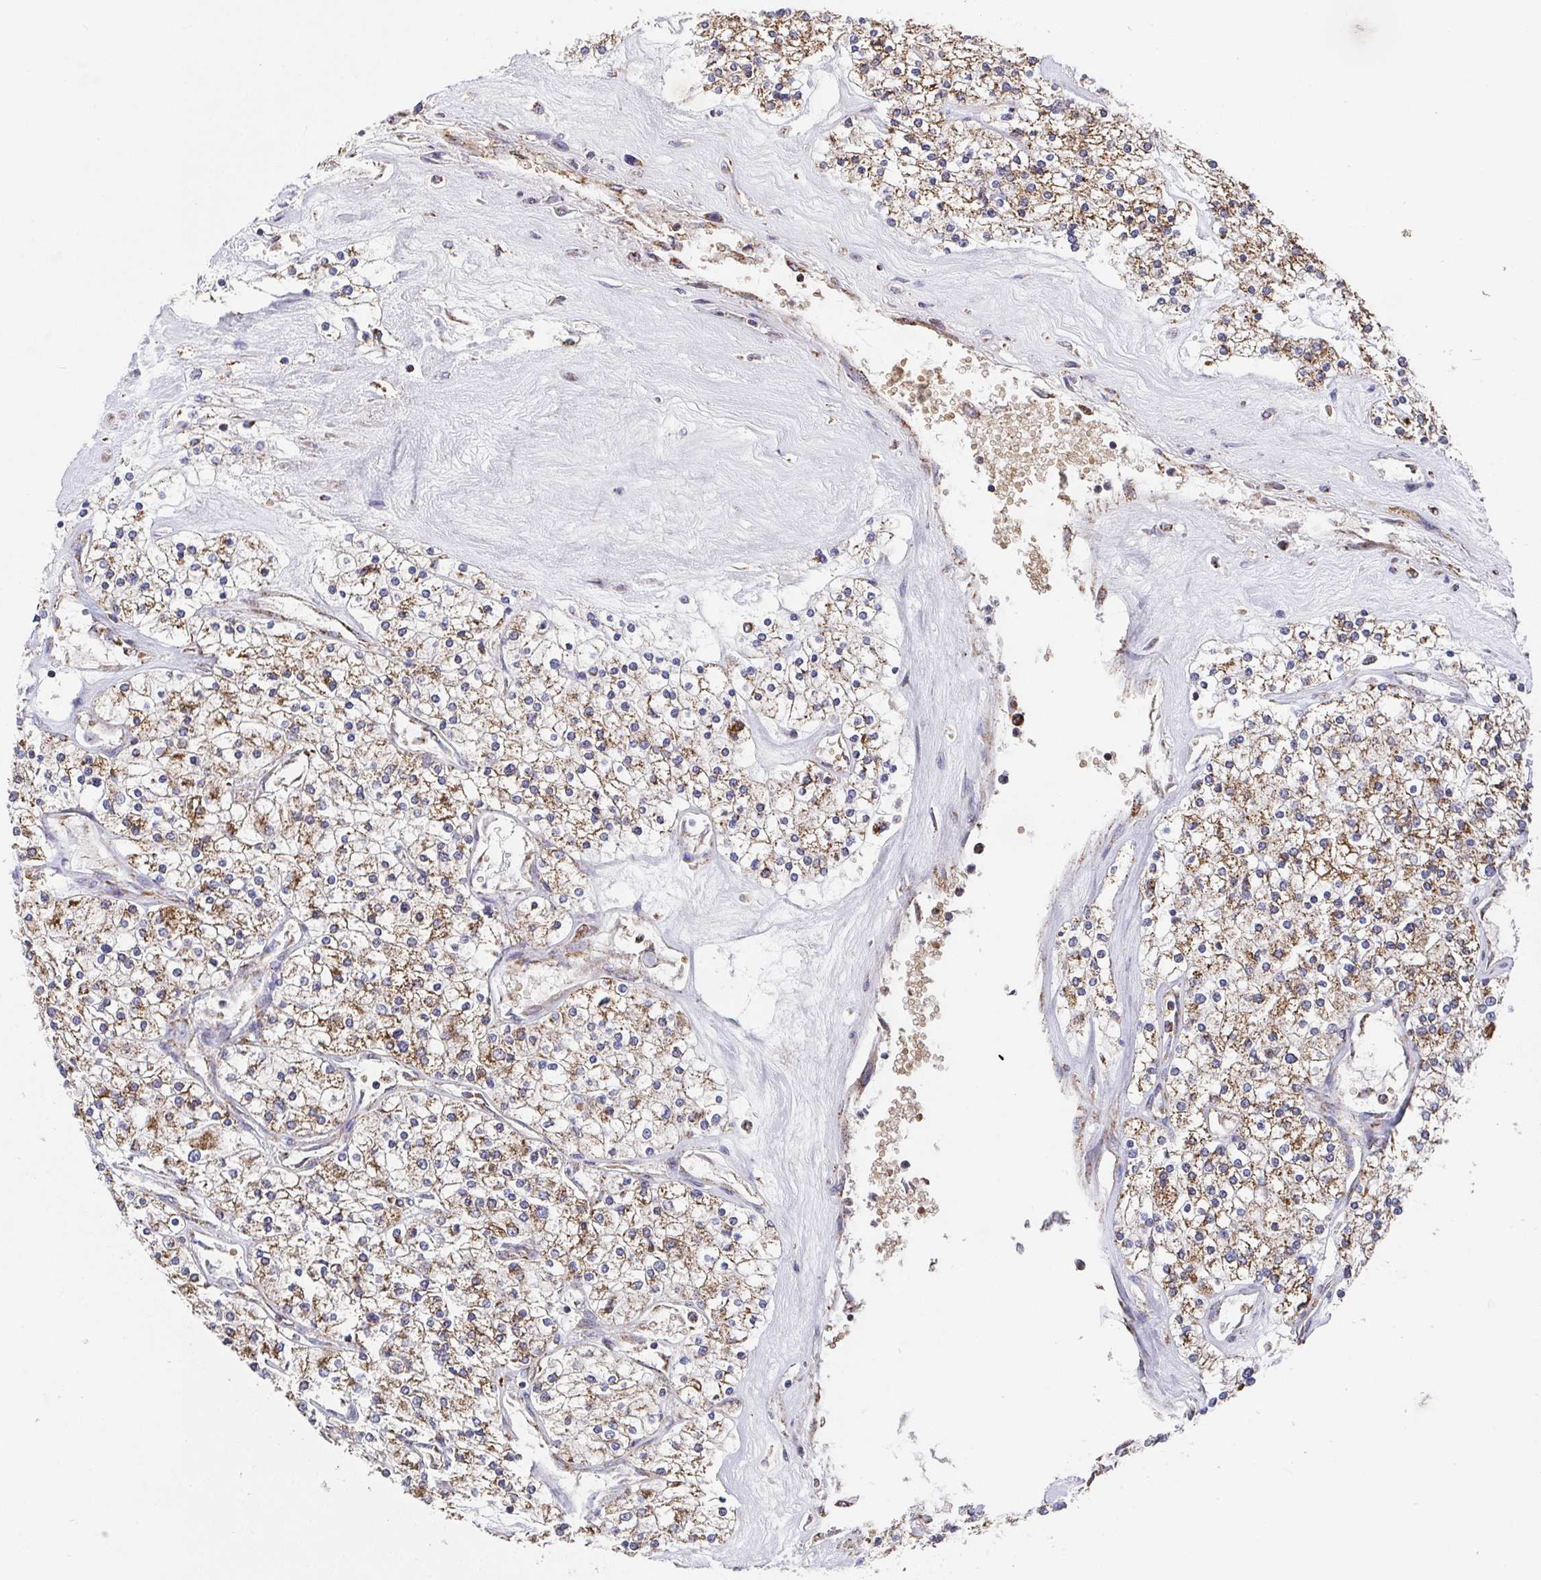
{"staining": {"intensity": "moderate", "quantity": ">75%", "location": "cytoplasmic/membranous"}, "tissue": "renal cancer", "cell_type": "Tumor cells", "image_type": "cancer", "snomed": [{"axis": "morphology", "description": "Adenocarcinoma, NOS"}, {"axis": "topography", "description": "Kidney"}], "caption": "Brown immunohistochemical staining in adenocarcinoma (renal) demonstrates moderate cytoplasmic/membranous expression in about >75% of tumor cells. The staining was performed using DAB (3,3'-diaminobenzidine), with brown indicating positive protein expression. Nuclei are stained blue with hematoxylin.", "gene": "PDF", "patient": {"sex": "male", "age": 80}}